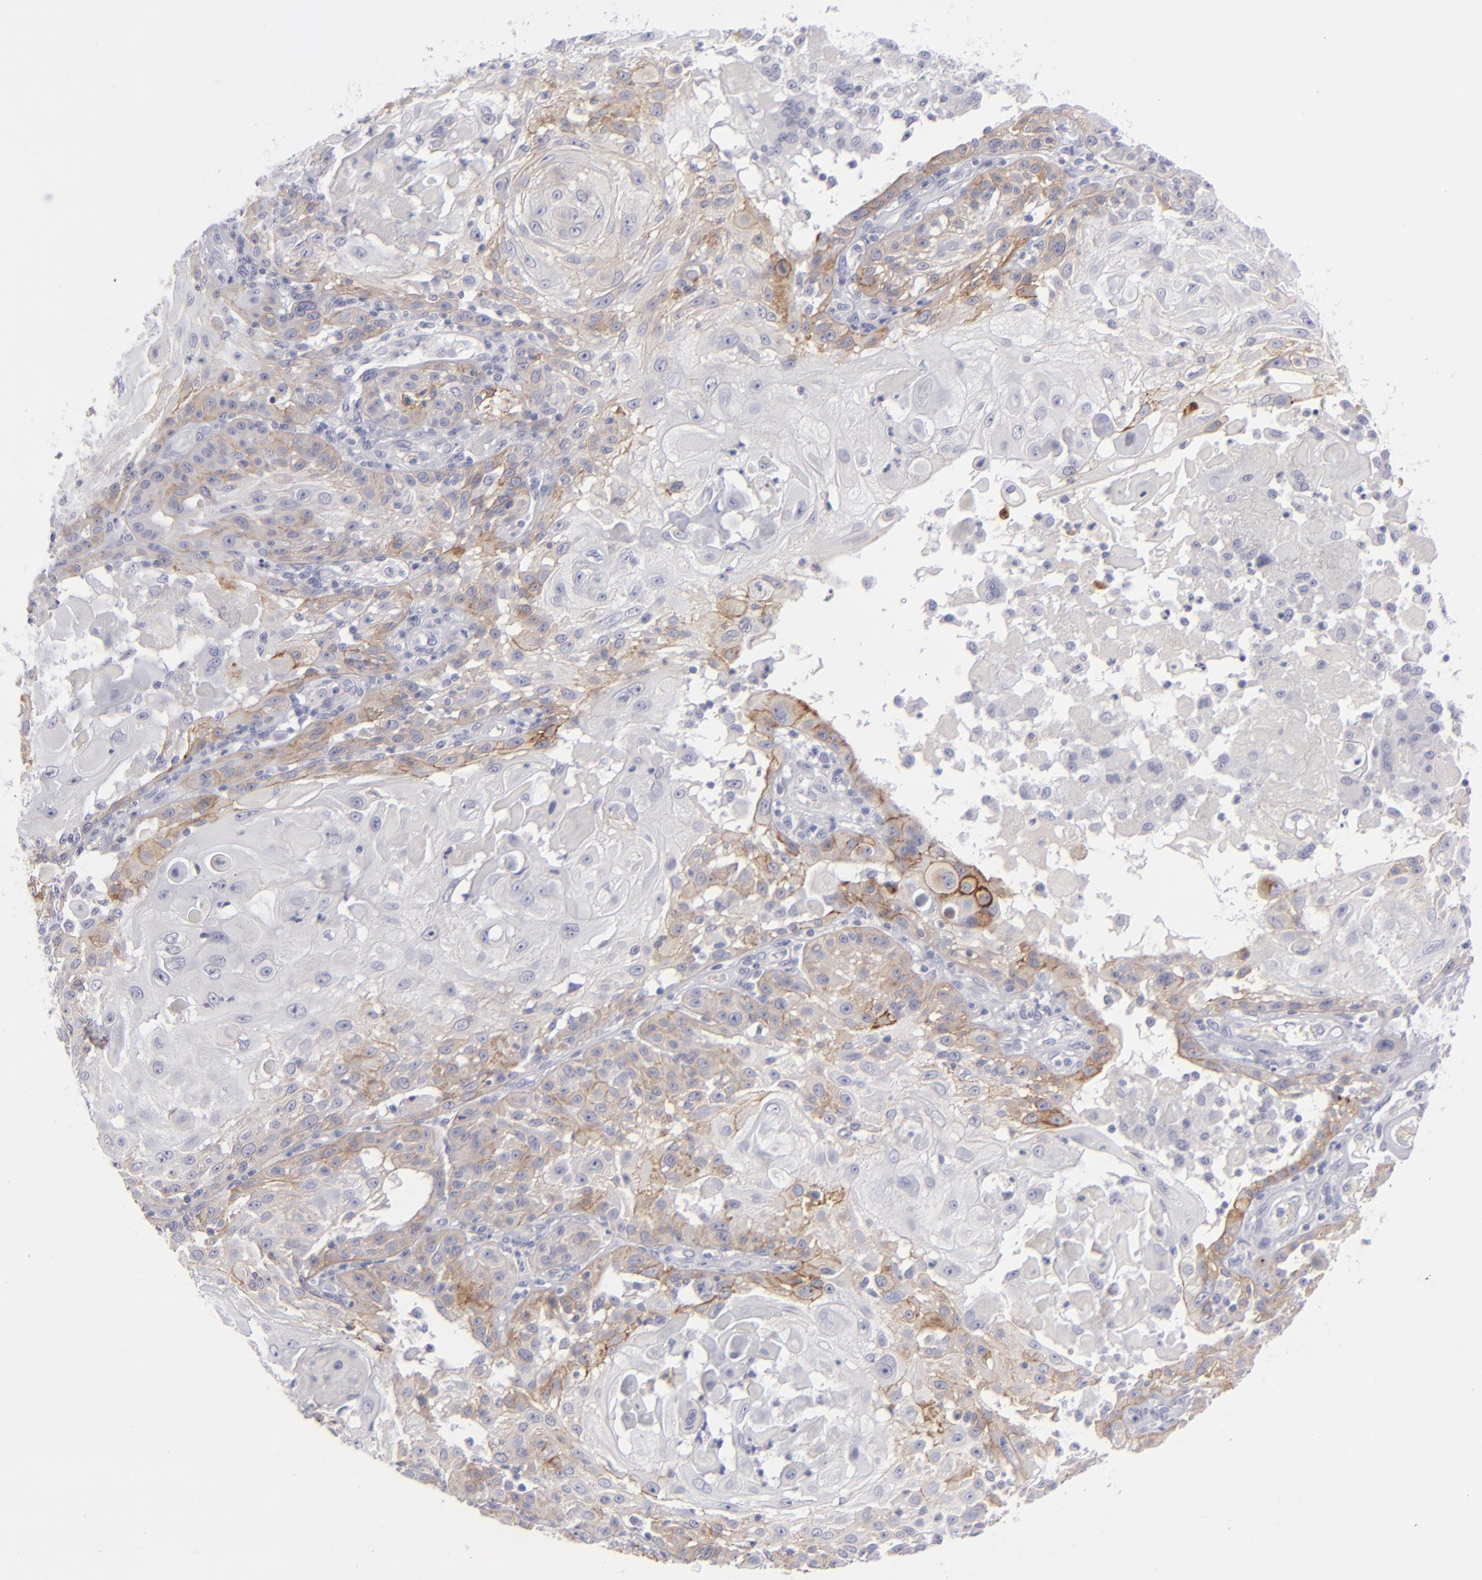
{"staining": {"intensity": "moderate", "quantity": "<25%", "location": "cytoplasmic/membranous"}, "tissue": "skin cancer", "cell_type": "Tumor cells", "image_type": "cancer", "snomed": [{"axis": "morphology", "description": "Squamous cell carcinoma, NOS"}, {"axis": "topography", "description": "Skin"}], "caption": "Immunohistochemical staining of human skin cancer (squamous cell carcinoma) reveals low levels of moderate cytoplasmic/membranous positivity in approximately <25% of tumor cells. (Brightfield microscopy of DAB IHC at high magnification).", "gene": "ITGB4", "patient": {"sex": "female", "age": 89}}